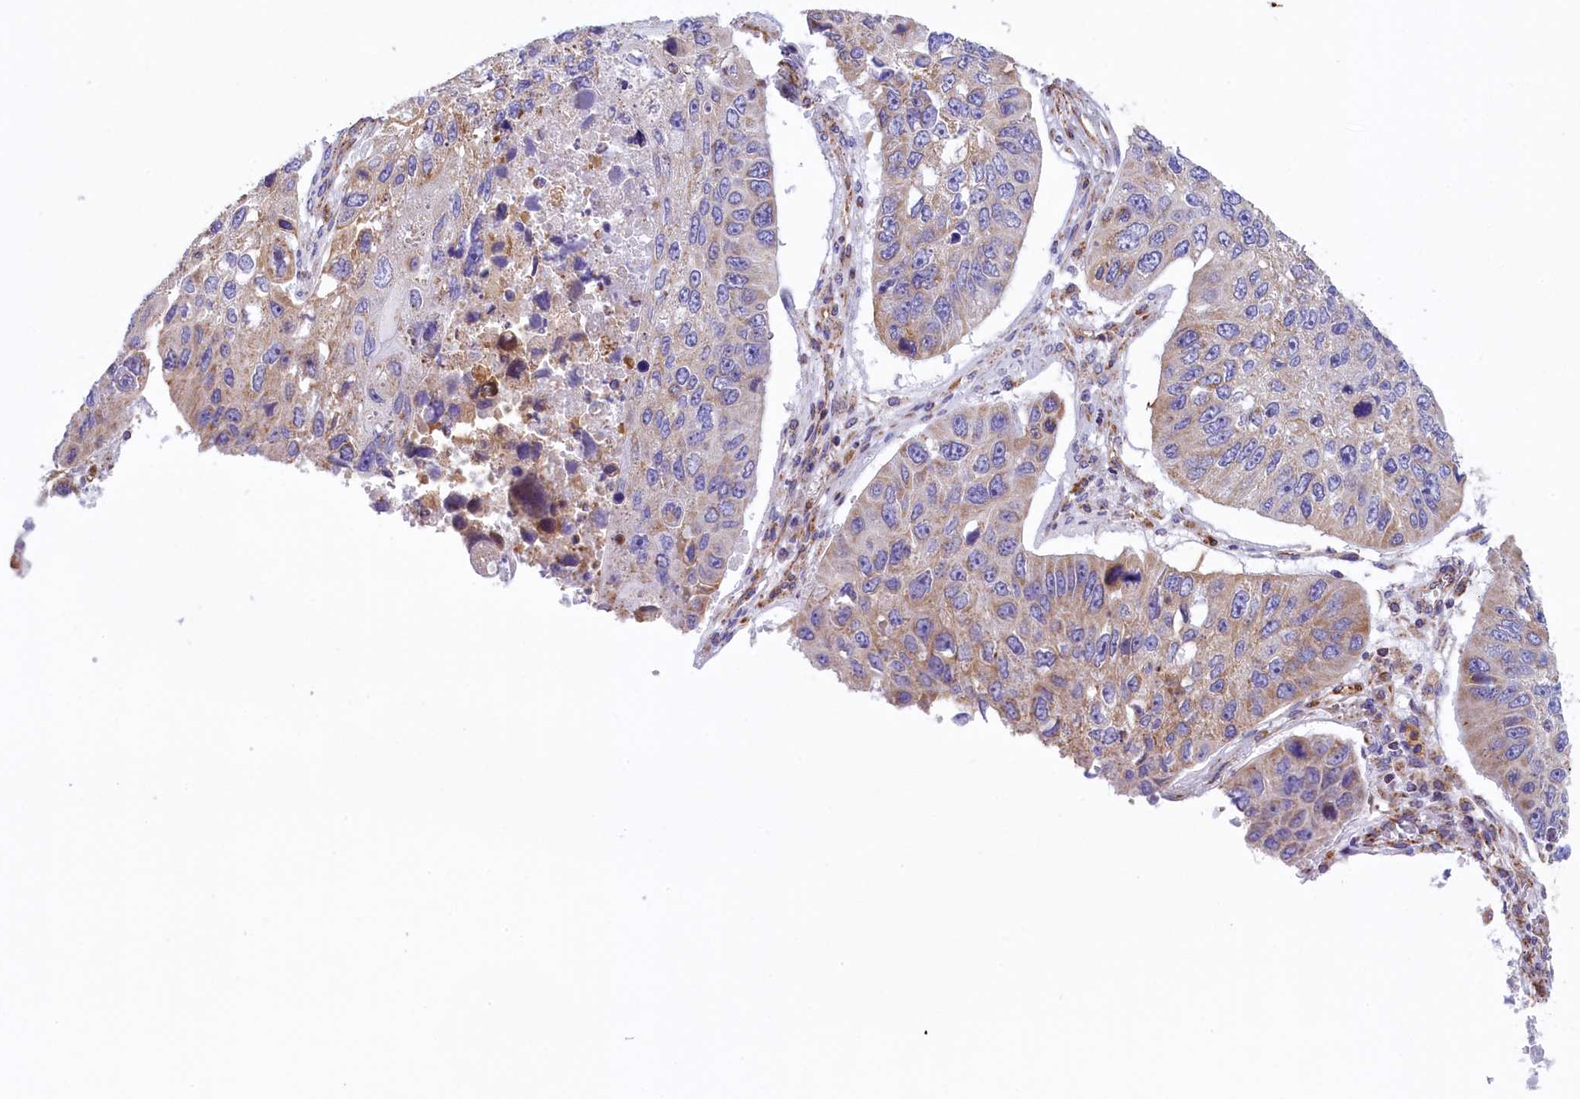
{"staining": {"intensity": "weak", "quantity": "<25%", "location": "cytoplasmic/membranous"}, "tissue": "lung cancer", "cell_type": "Tumor cells", "image_type": "cancer", "snomed": [{"axis": "morphology", "description": "Squamous cell carcinoma, NOS"}, {"axis": "topography", "description": "Lung"}], "caption": "Immunohistochemistry histopathology image of human lung squamous cell carcinoma stained for a protein (brown), which reveals no positivity in tumor cells.", "gene": "GATB", "patient": {"sex": "male", "age": 61}}